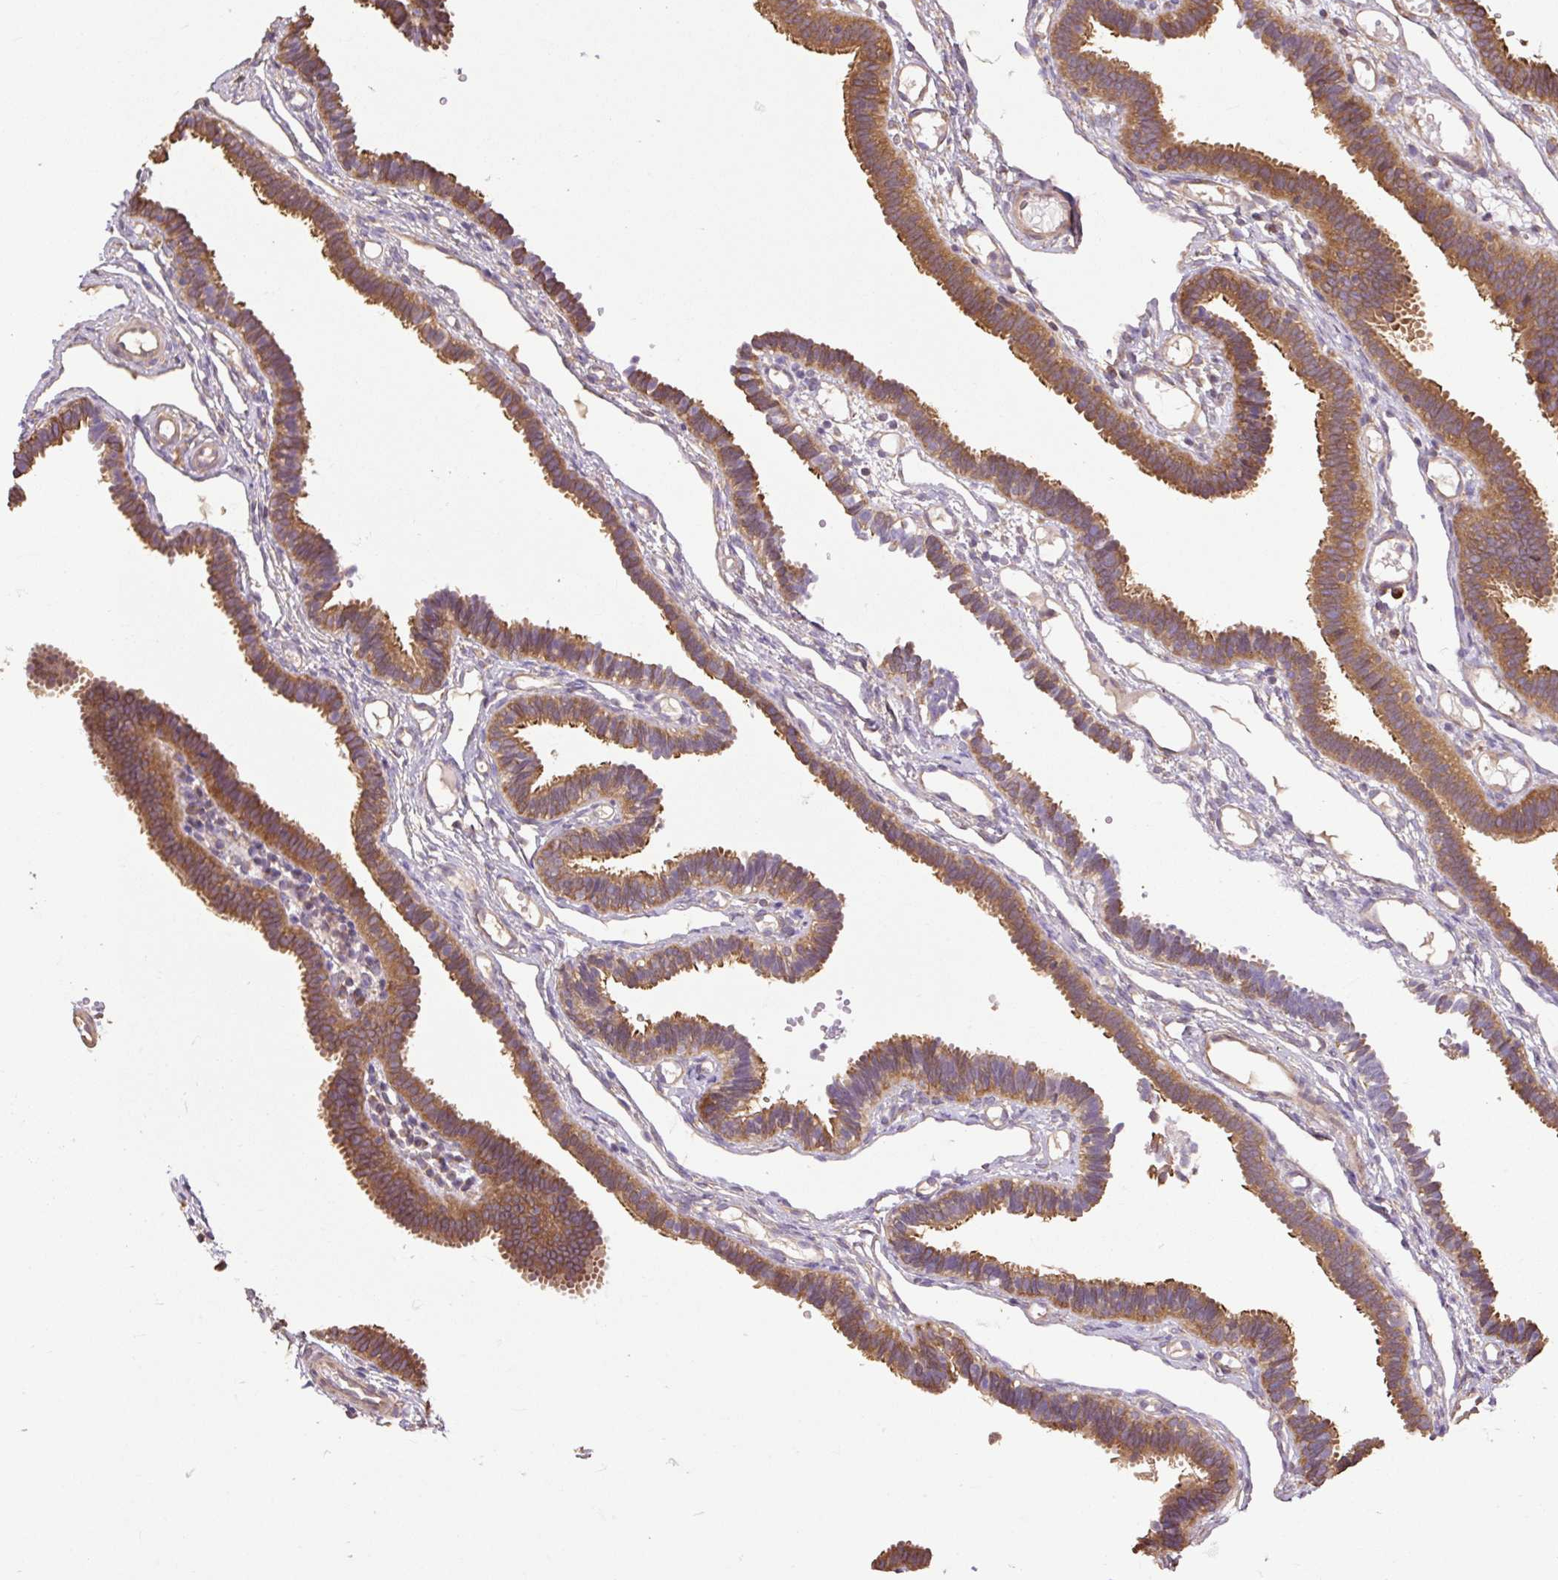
{"staining": {"intensity": "strong", "quantity": ">75%", "location": "cytoplasmic/membranous"}, "tissue": "fallopian tube", "cell_type": "Glandular cells", "image_type": "normal", "snomed": [{"axis": "morphology", "description": "Normal tissue, NOS"}, {"axis": "topography", "description": "Fallopian tube"}], "caption": "The micrograph exhibits staining of benign fallopian tube, revealing strong cytoplasmic/membranous protein staining (brown color) within glandular cells. Immunohistochemistry stains the protein of interest in brown and the nuclei are stained blue.", "gene": "DESI1", "patient": {"sex": "female", "age": 37}}